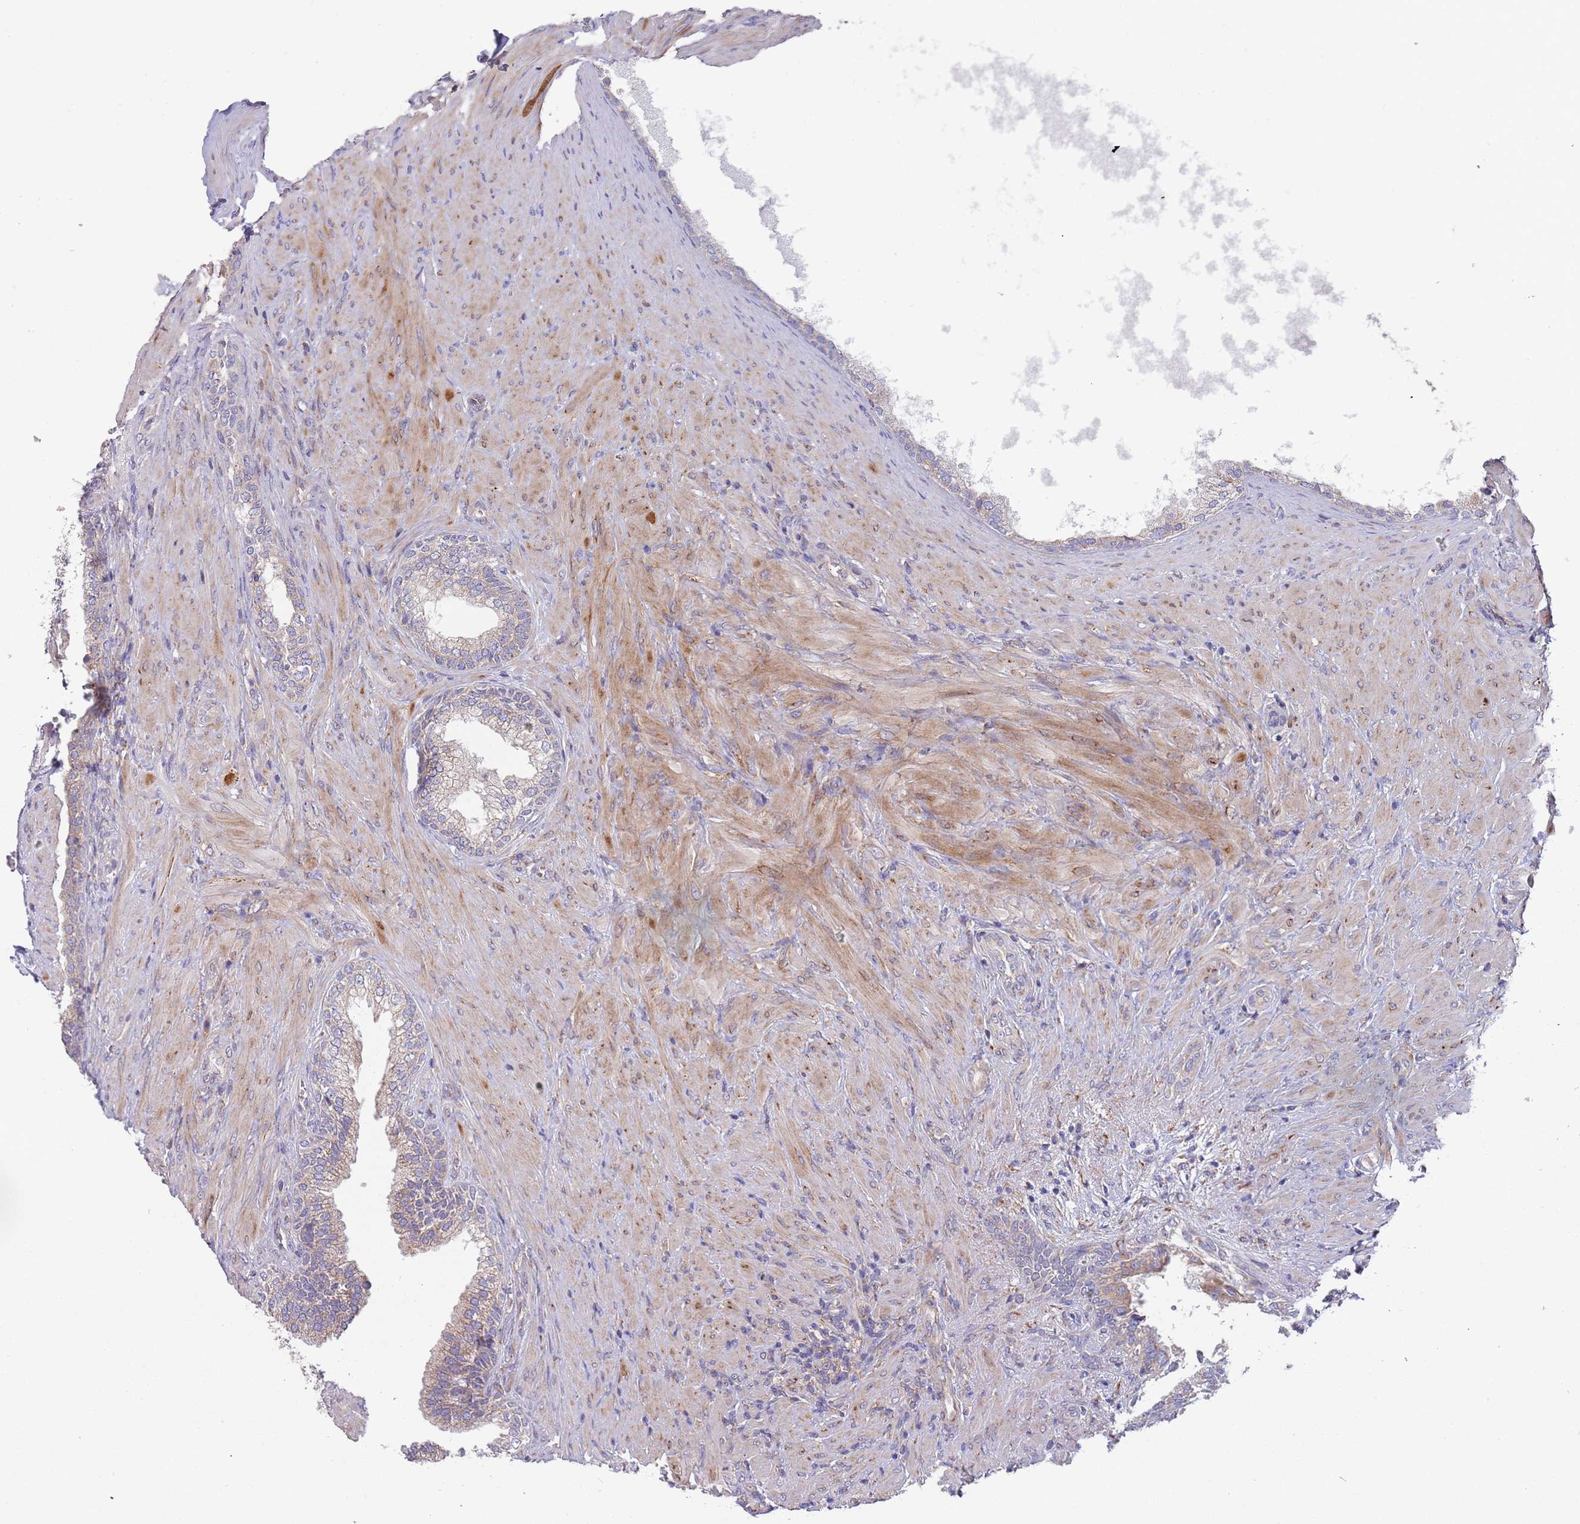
{"staining": {"intensity": "weak", "quantity": ">75%", "location": "cytoplasmic/membranous"}, "tissue": "prostate", "cell_type": "Glandular cells", "image_type": "normal", "snomed": [{"axis": "morphology", "description": "Normal tissue, NOS"}, {"axis": "topography", "description": "Prostate"}], "caption": "A histopathology image of human prostate stained for a protein exhibits weak cytoplasmic/membranous brown staining in glandular cells. (DAB IHC with brightfield microscopy, high magnification).", "gene": "ARMCX6", "patient": {"sex": "male", "age": 76}}